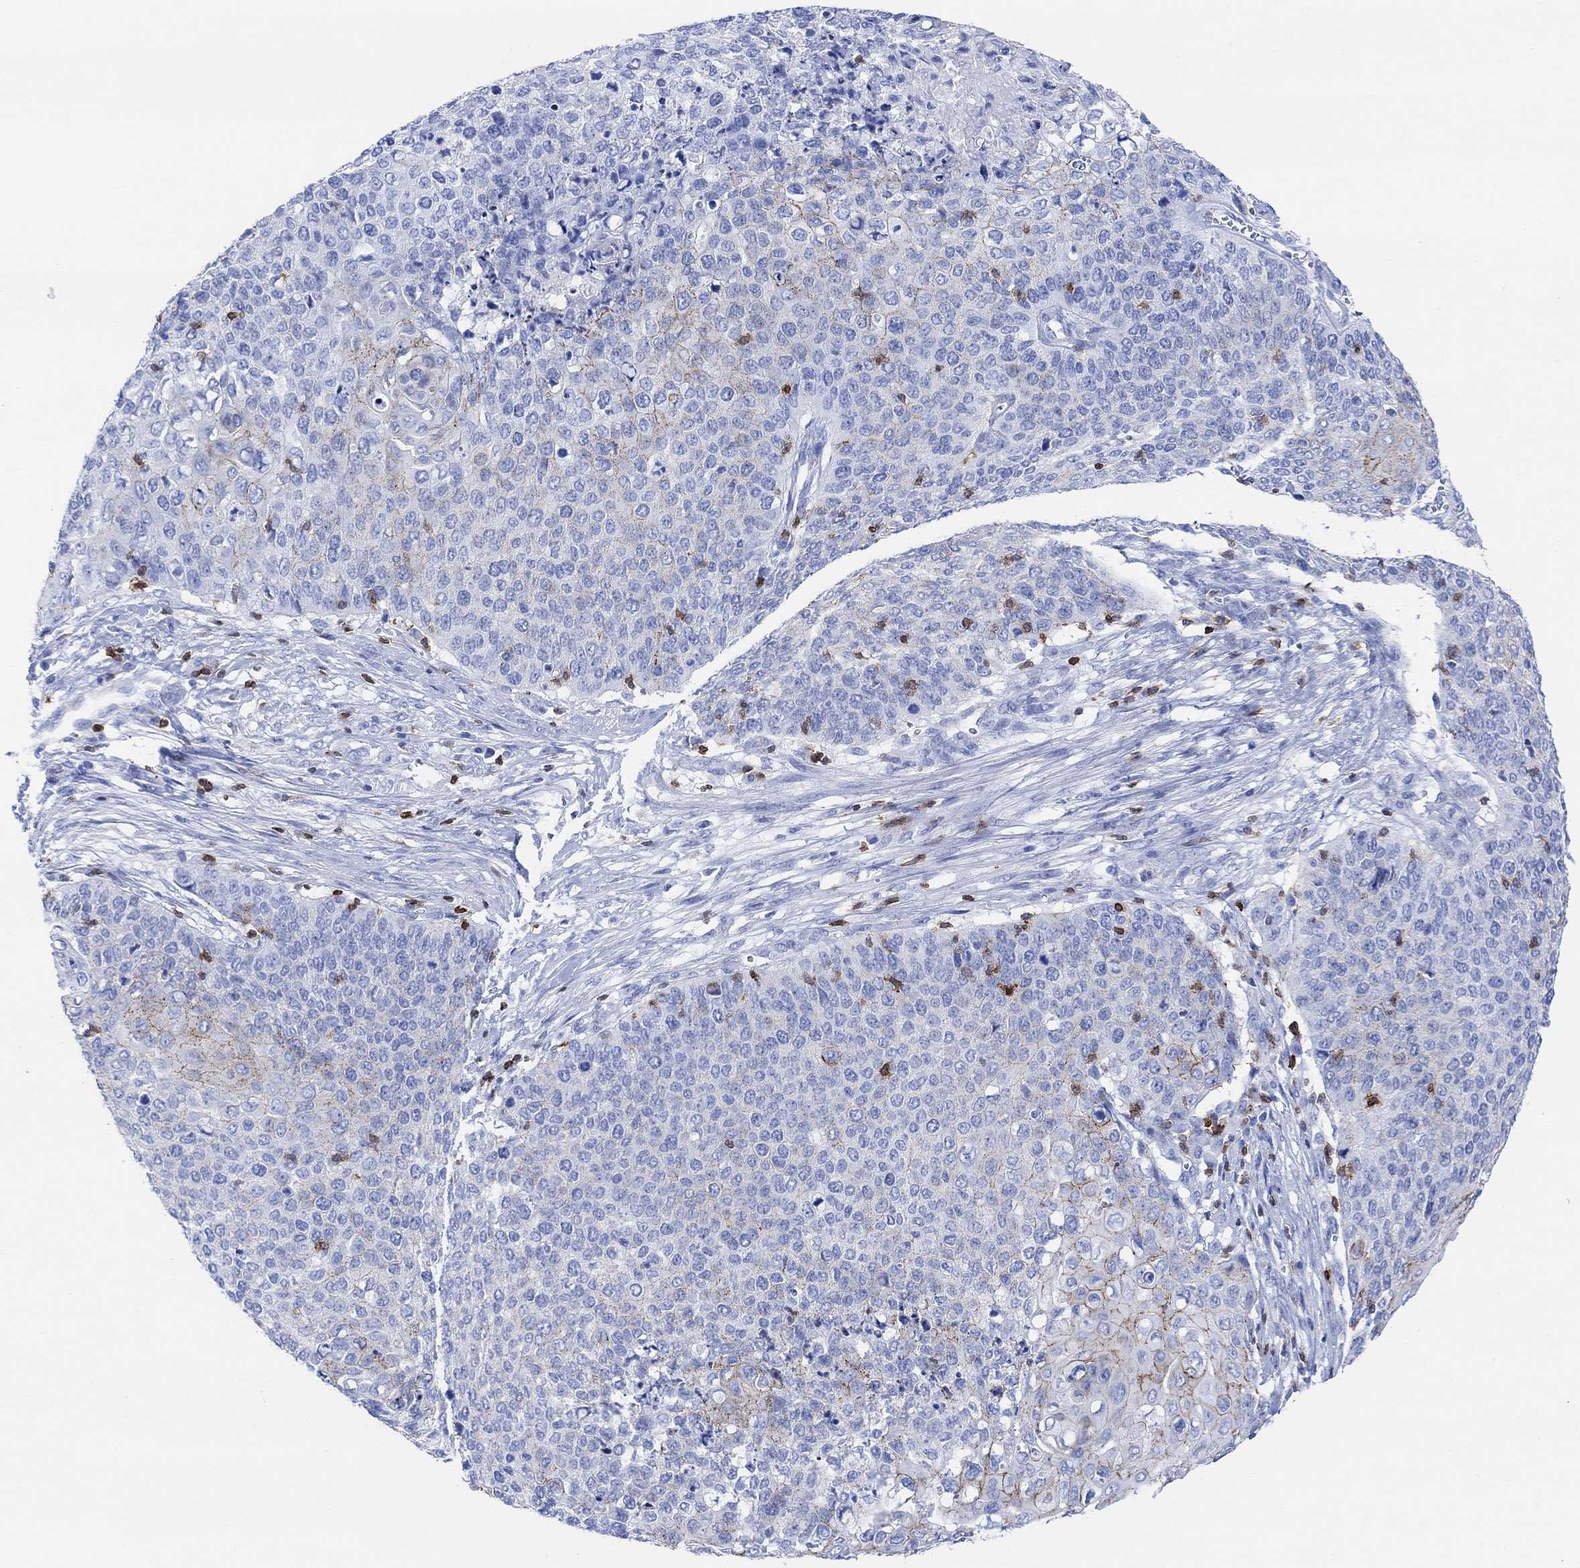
{"staining": {"intensity": "moderate", "quantity": "<25%", "location": "cytoplasmic/membranous"}, "tissue": "cervical cancer", "cell_type": "Tumor cells", "image_type": "cancer", "snomed": [{"axis": "morphology", "description": "Squamous cell carcinoma, NOS"}, {"axis": "topography", "description": "Cervix"}], "caption": "Immunohistochemistry (IHC) staining of cervical squamous cell carcinoma, which displays low levels of moderate cytoplasmic/membranous staining in about <25% of tumor cells indicating moderate cytoplasmic/membranous protein positivity. The staining was performed using DAB (brown) for protein detection and nuclei were counterstained in hematoxylin (blue).", "gene": "GPR65", "patient": {"sex": "female", "age": 39}}